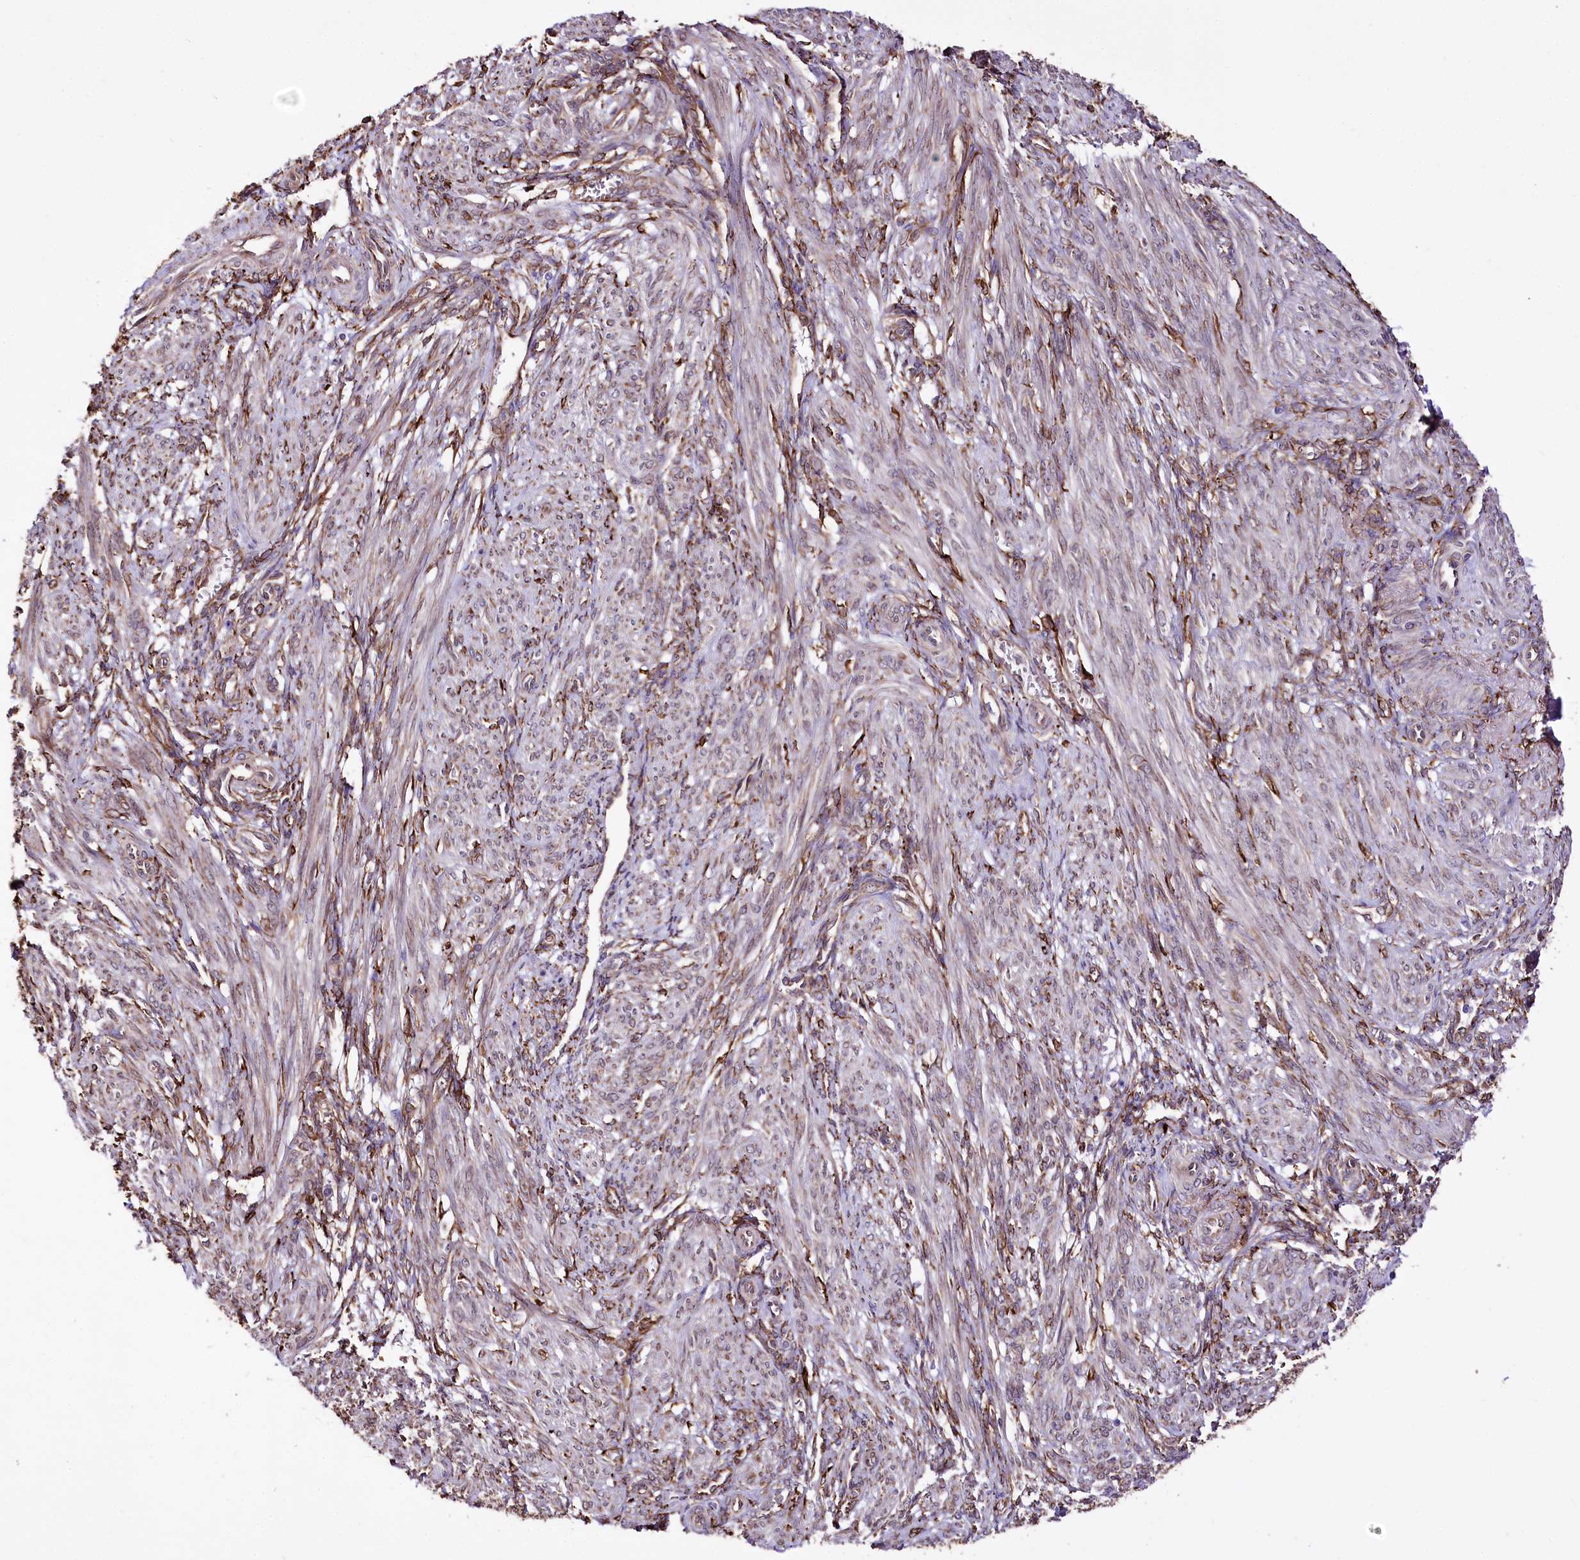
{"staining": {"intensity": "weak", "quantity": "25%-75%", "location": "cytoplasmic/membranous"}, "tissue": "smooth muscle", "cell_type": "Smooth muscle cells", "image_type": "normal", "snomed": [{"axis": "morphology", "description": "Normal tissue, NOS"}, {"axis": "topography", "description": "Smooth muscle"}], "caption": "Immunohistochemistry (IHC) (DAB) staining of unremarkable human smooth muscle demonstrates weak cytoplasmic/membranous protein staining in approximately 25%-75% of smooth muscle cells.", "gene": "WWC1", "patient": {"sex": "female", "age": 39}}